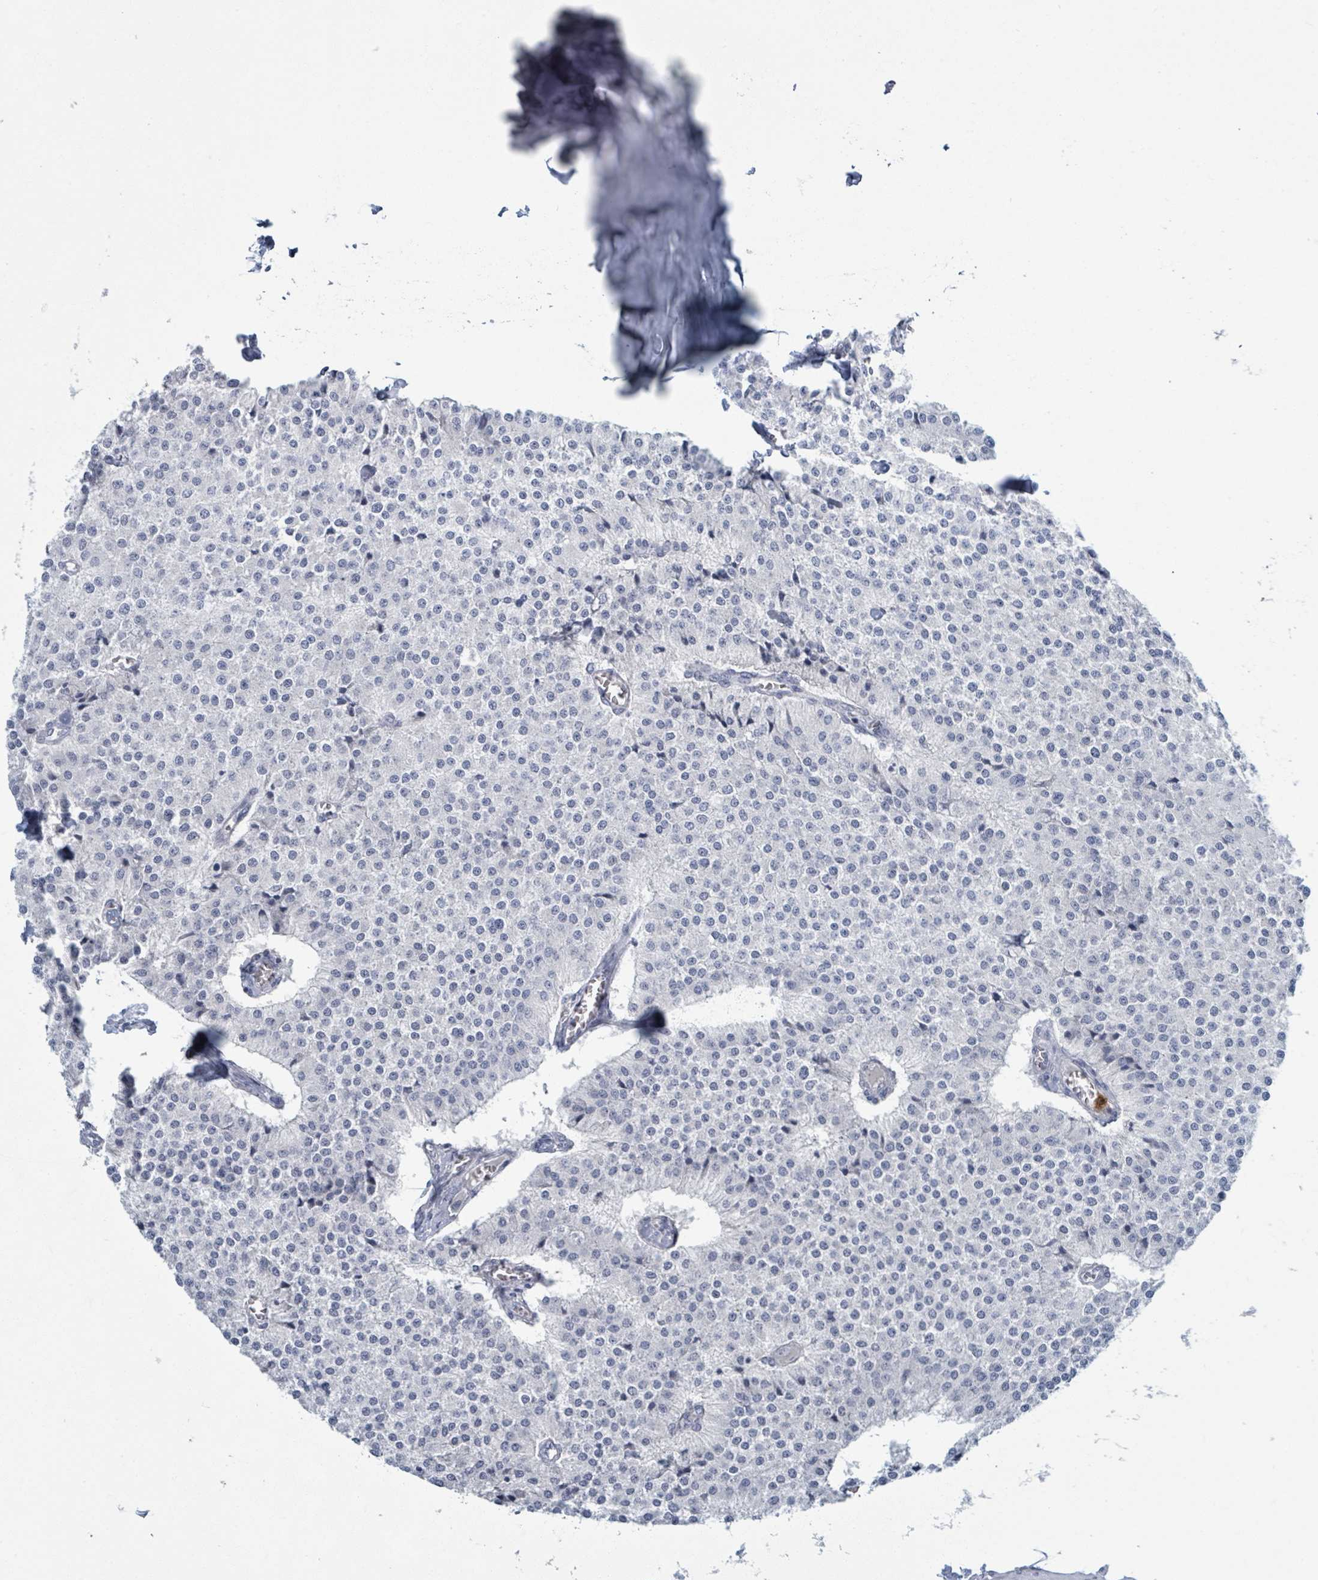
{"staining": {"intensity": "negative", "quantity": "none", "location": "none"}, "tissue": "carcinoid", "cell_type": "Tumor cells", "image_type": "cancer", "snomed": [{"axis": "morphology", "description": "Carcinoid, malignant, NOS"}, {"axis": "topography", "description": "Colon"}], "caption": "Human malignant carcinoid stained for a protein using immunohistochemistry displays no expression in tumor cells.", "gene": "DEFA4", "patient": {"sex": "female", "age": 52}}